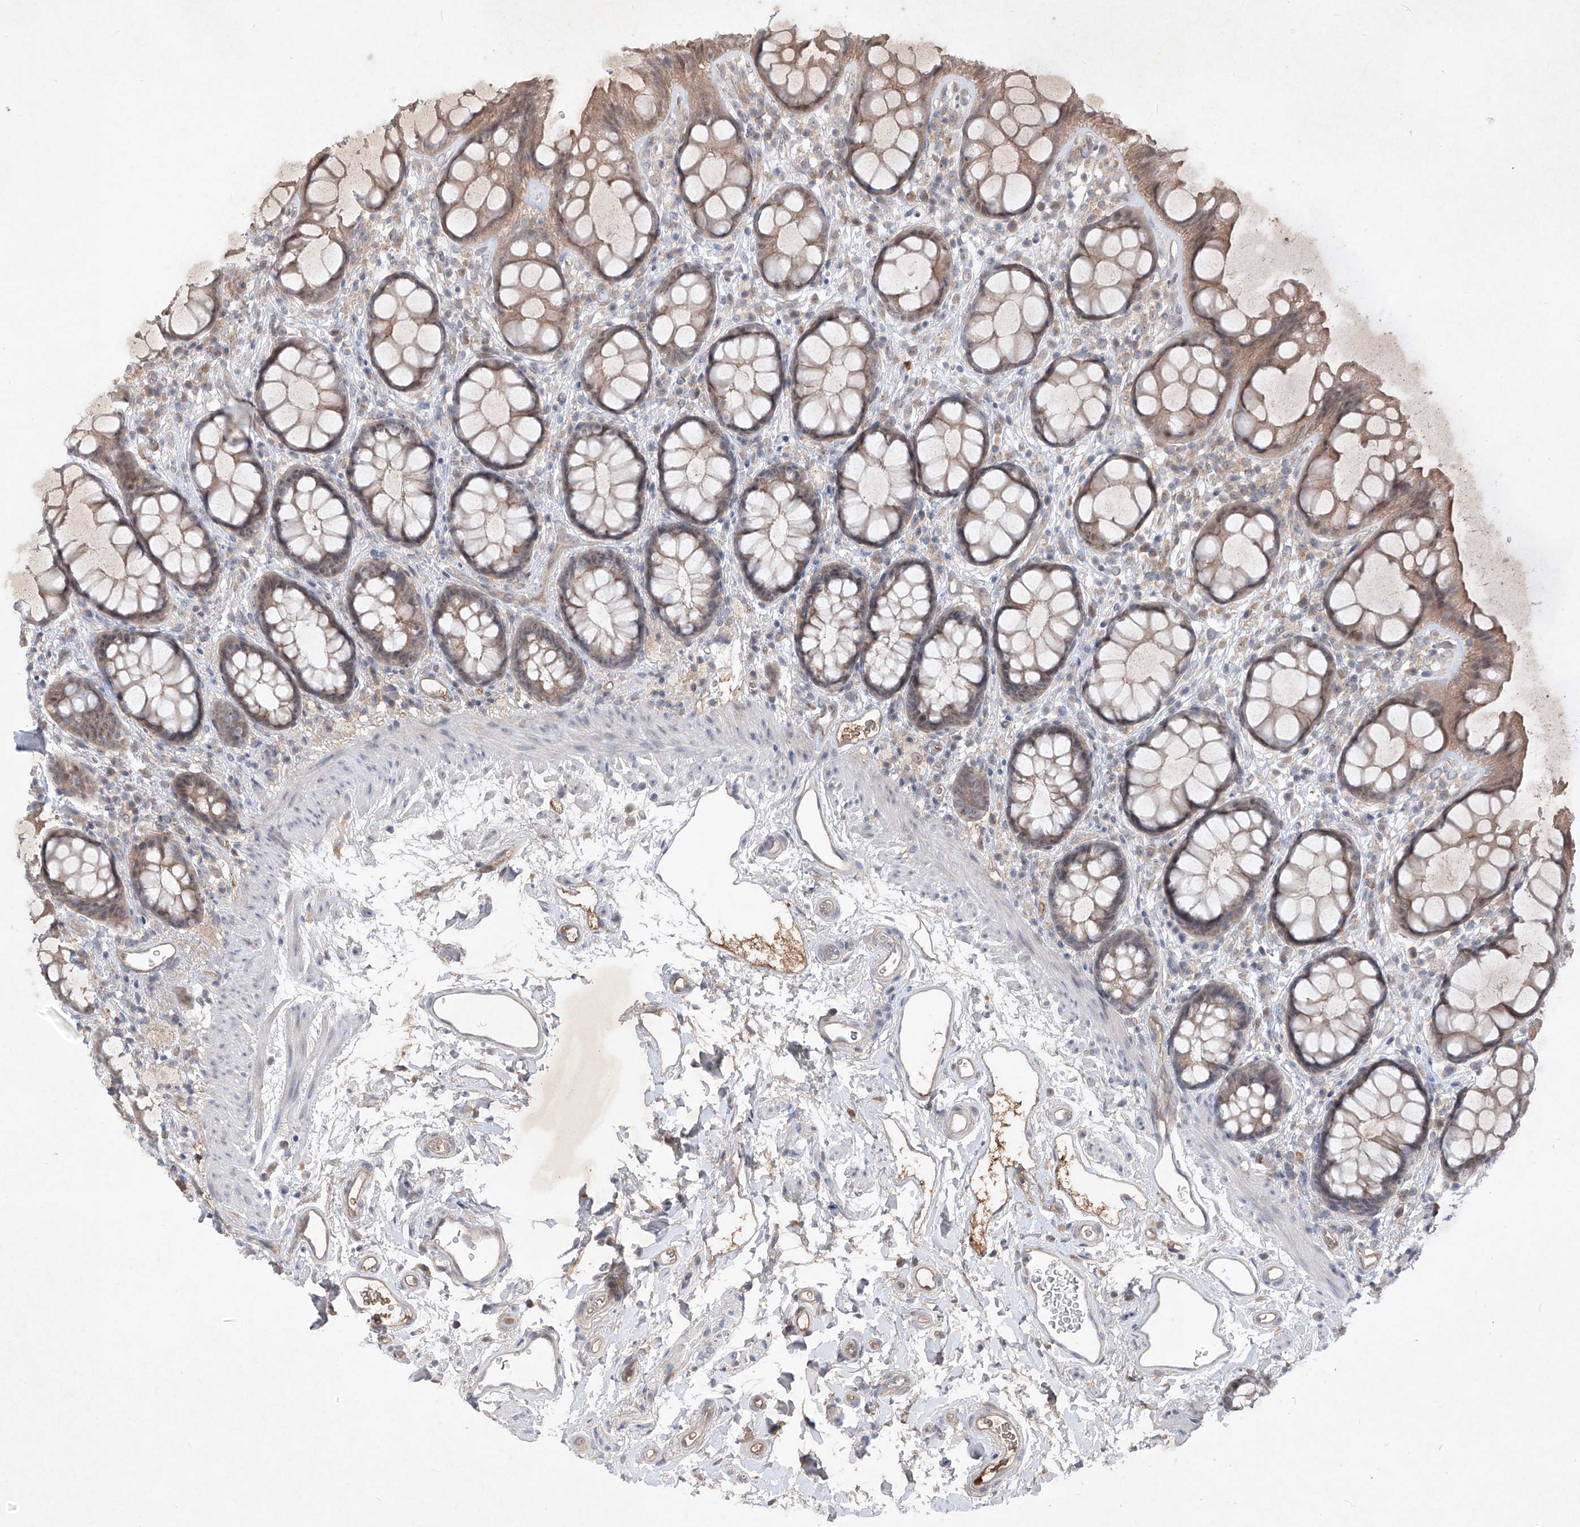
{"staining": {"intensity": "weak", "quantity": ">75%", "location": "cytoplasmic/membranous"}, "tissue": "rectum", "cell_type": "Glandular cells", "image_type": "normal", "snomed": [{"axis": "morphology", "description": "Normal tissue, NOS"}, {"axis": "topography", "description": "Rectum"}], "caption": "Rectum stained with immunohistochemistry displays weak cytoplasmic/membranous expression in about >75% of glandular cells.", "gene": "FAM135A", "patient": {"sex": "female", "age": 65}}